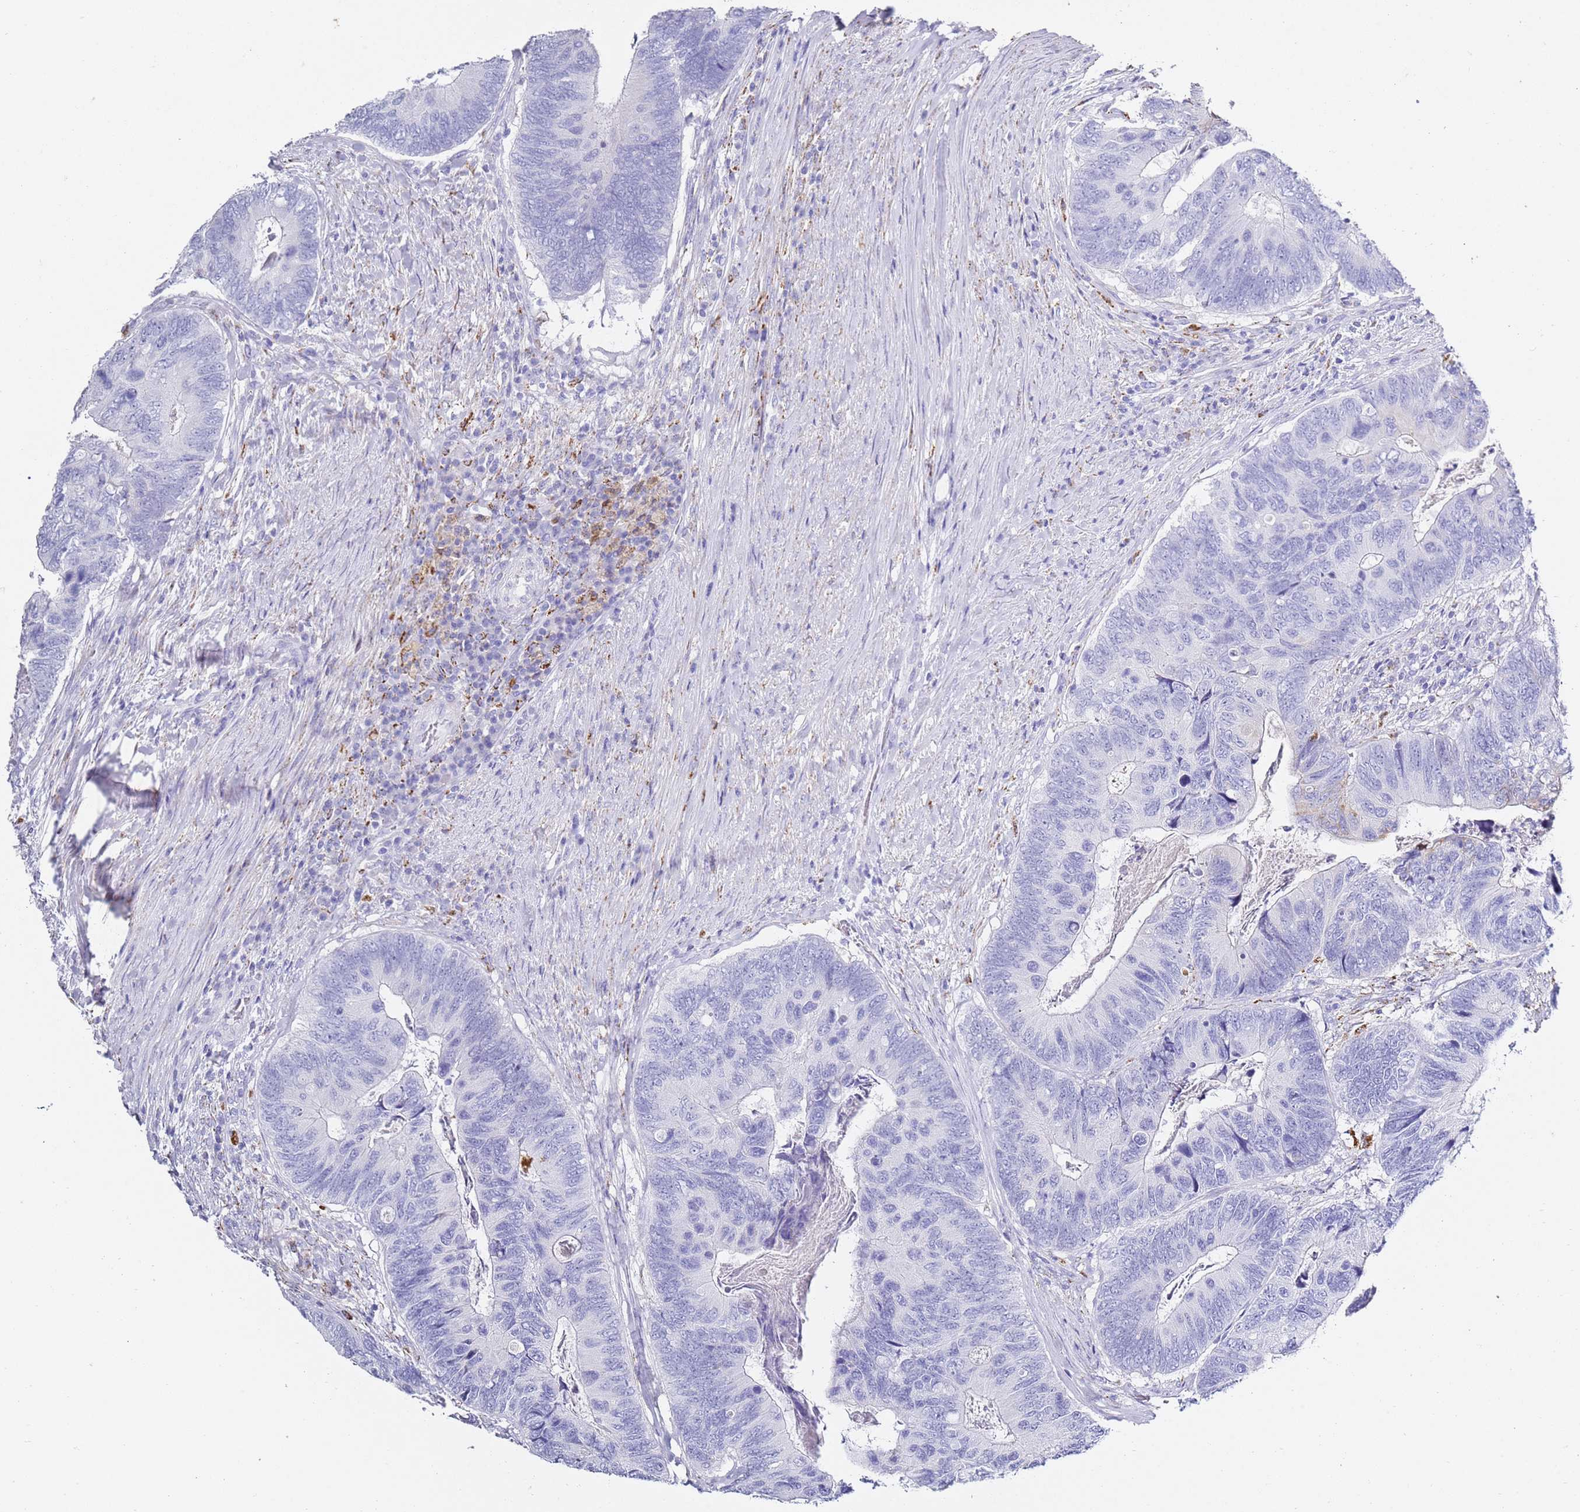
{"staining": {"intensity": "negative", "quantity": "none", "location": "none"}, "tissue": "colorectal cancer", "cell_type": "Tumor cells", "image_type": "cancer", "snomed": [{"axis": "morphology", "description": "Adenocarcinoma, NOS"}, {"axis": "topography", "description": "Colon"}], "caption": "This photomicrograph is of adenocarcinoma (colorectal) stained with immunohistochemistry to label a protein in brown with the nuclei are counter-stained blue. There is no positivity in tumor cells.", "gene": "PTBP2", "patient": {"sex": "female", "age": 67}}